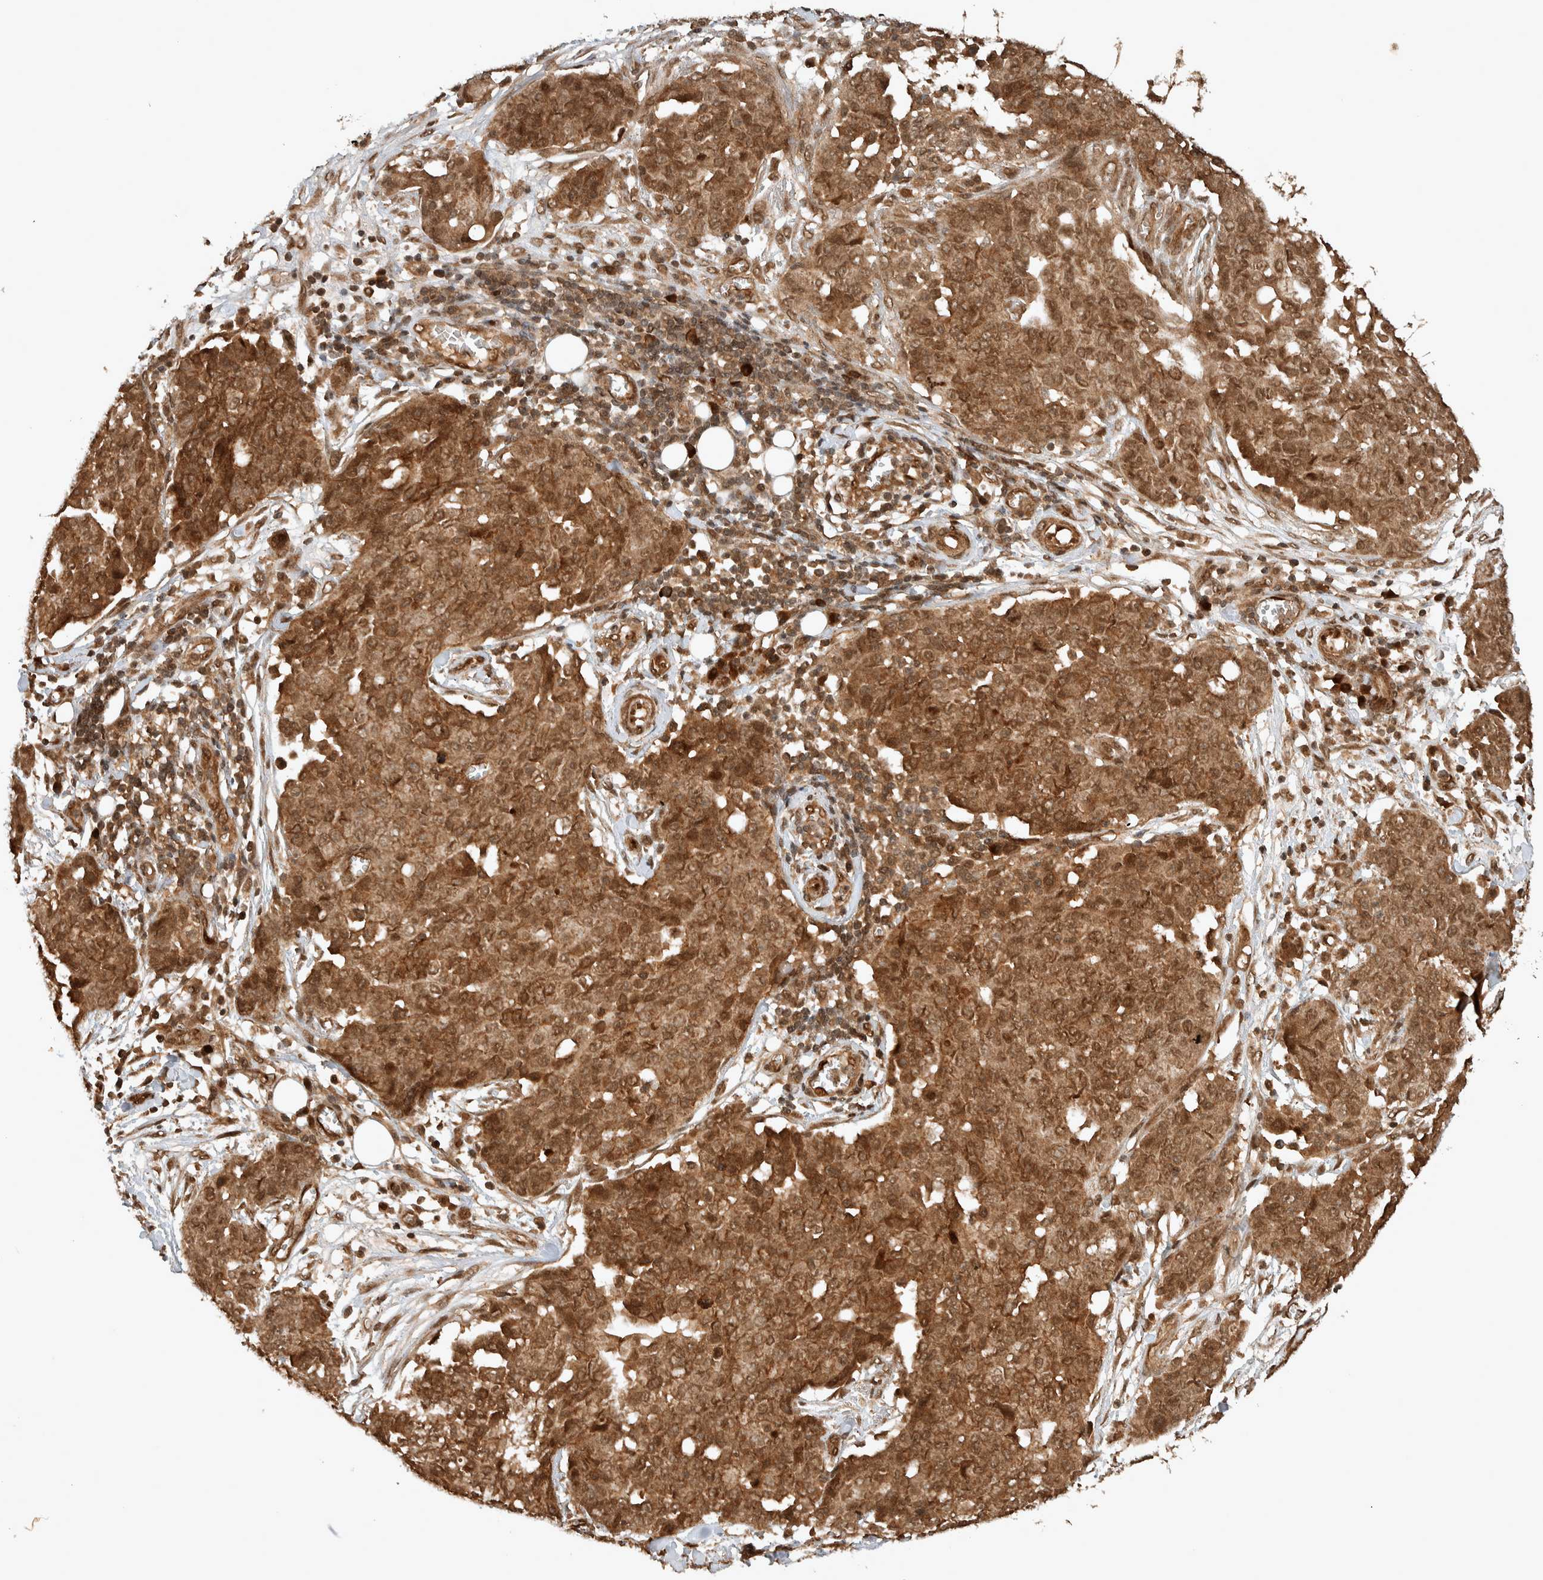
{"staining": {"intensity": "moderate", "quantity": ">75%", "location": "cytoplasmic/membranous,nuclear"}, "tissue": "ovarian cancer", "cell_type": "Tumor cells", "image_type": "cancer", "snomed": [{"axis": "morphology", "description": "Cystadenocarcinoma, serous, NOS"}, {"axis": "topography", "description": "Soft tissue"}, {"axis": "topography", "description": "Ovary"}], "caption": "Protein expression analysis of serous cystadenocarcinoma (ovarian) reveals moderate cytoplasmic/membranous and nuclear staining in about >75% of tumor cells.", "gene": "CNTROB", "patient": {"sex": "female", "age": 57}}